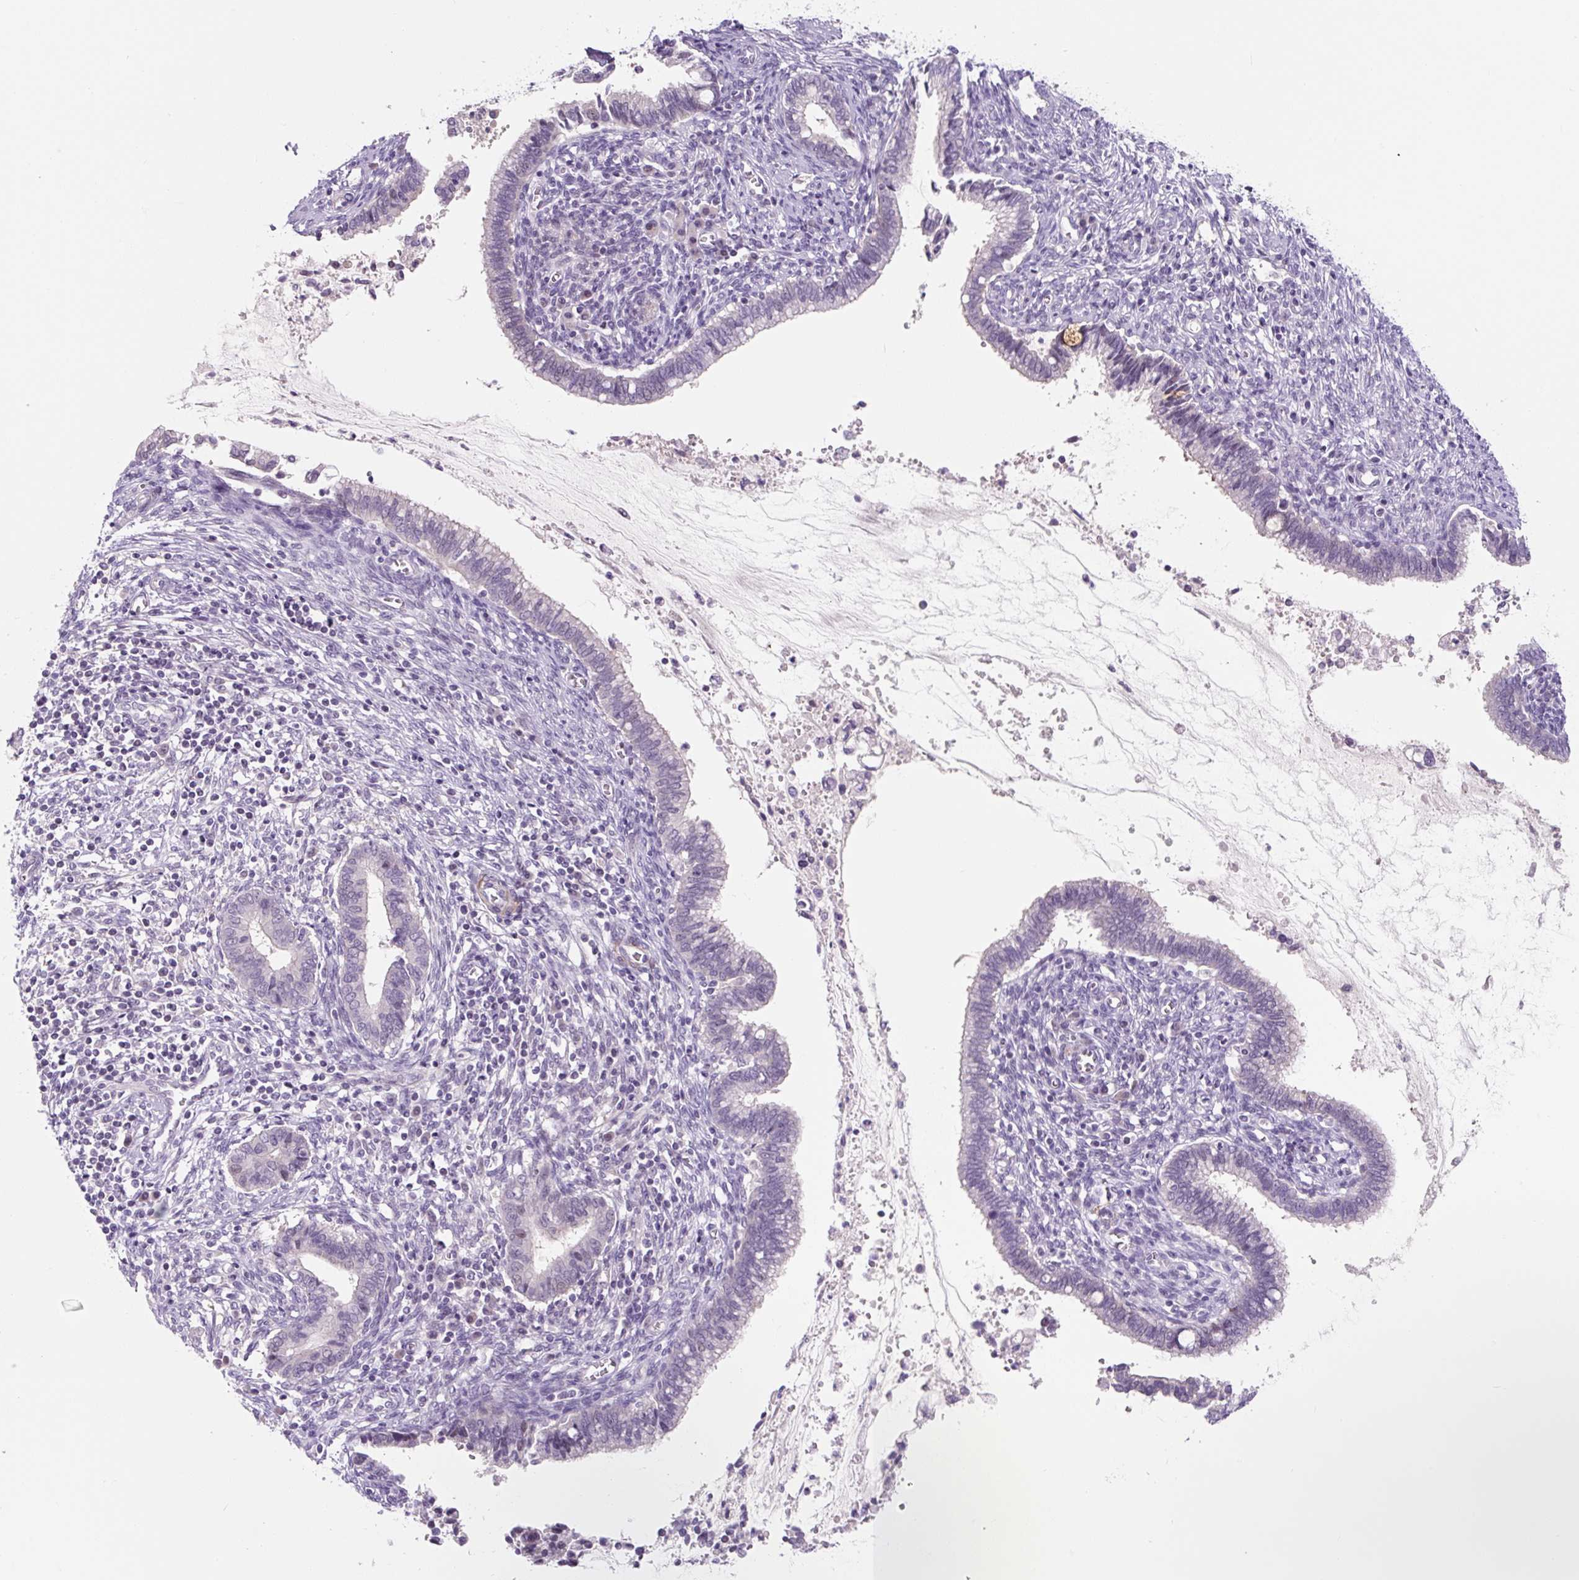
{"staining": {"intensity": "negative", "quantity": "none", "location": "none"}, "tissue": "cervical cancer", "cell_type": "Tumor cells", "image_type": "cancer", "snomed": [{"axis": "morphology", "description": "Adenocarcinoma, NOS"}, {"axis": "topography", "description": "Cervix"}], "caption": "Cervical cancer was stained to show a protein in brown. There is no significant positivity in tumor cells.", "gene": "CCL25", "patient": {"sex": "female", "age": 44}}